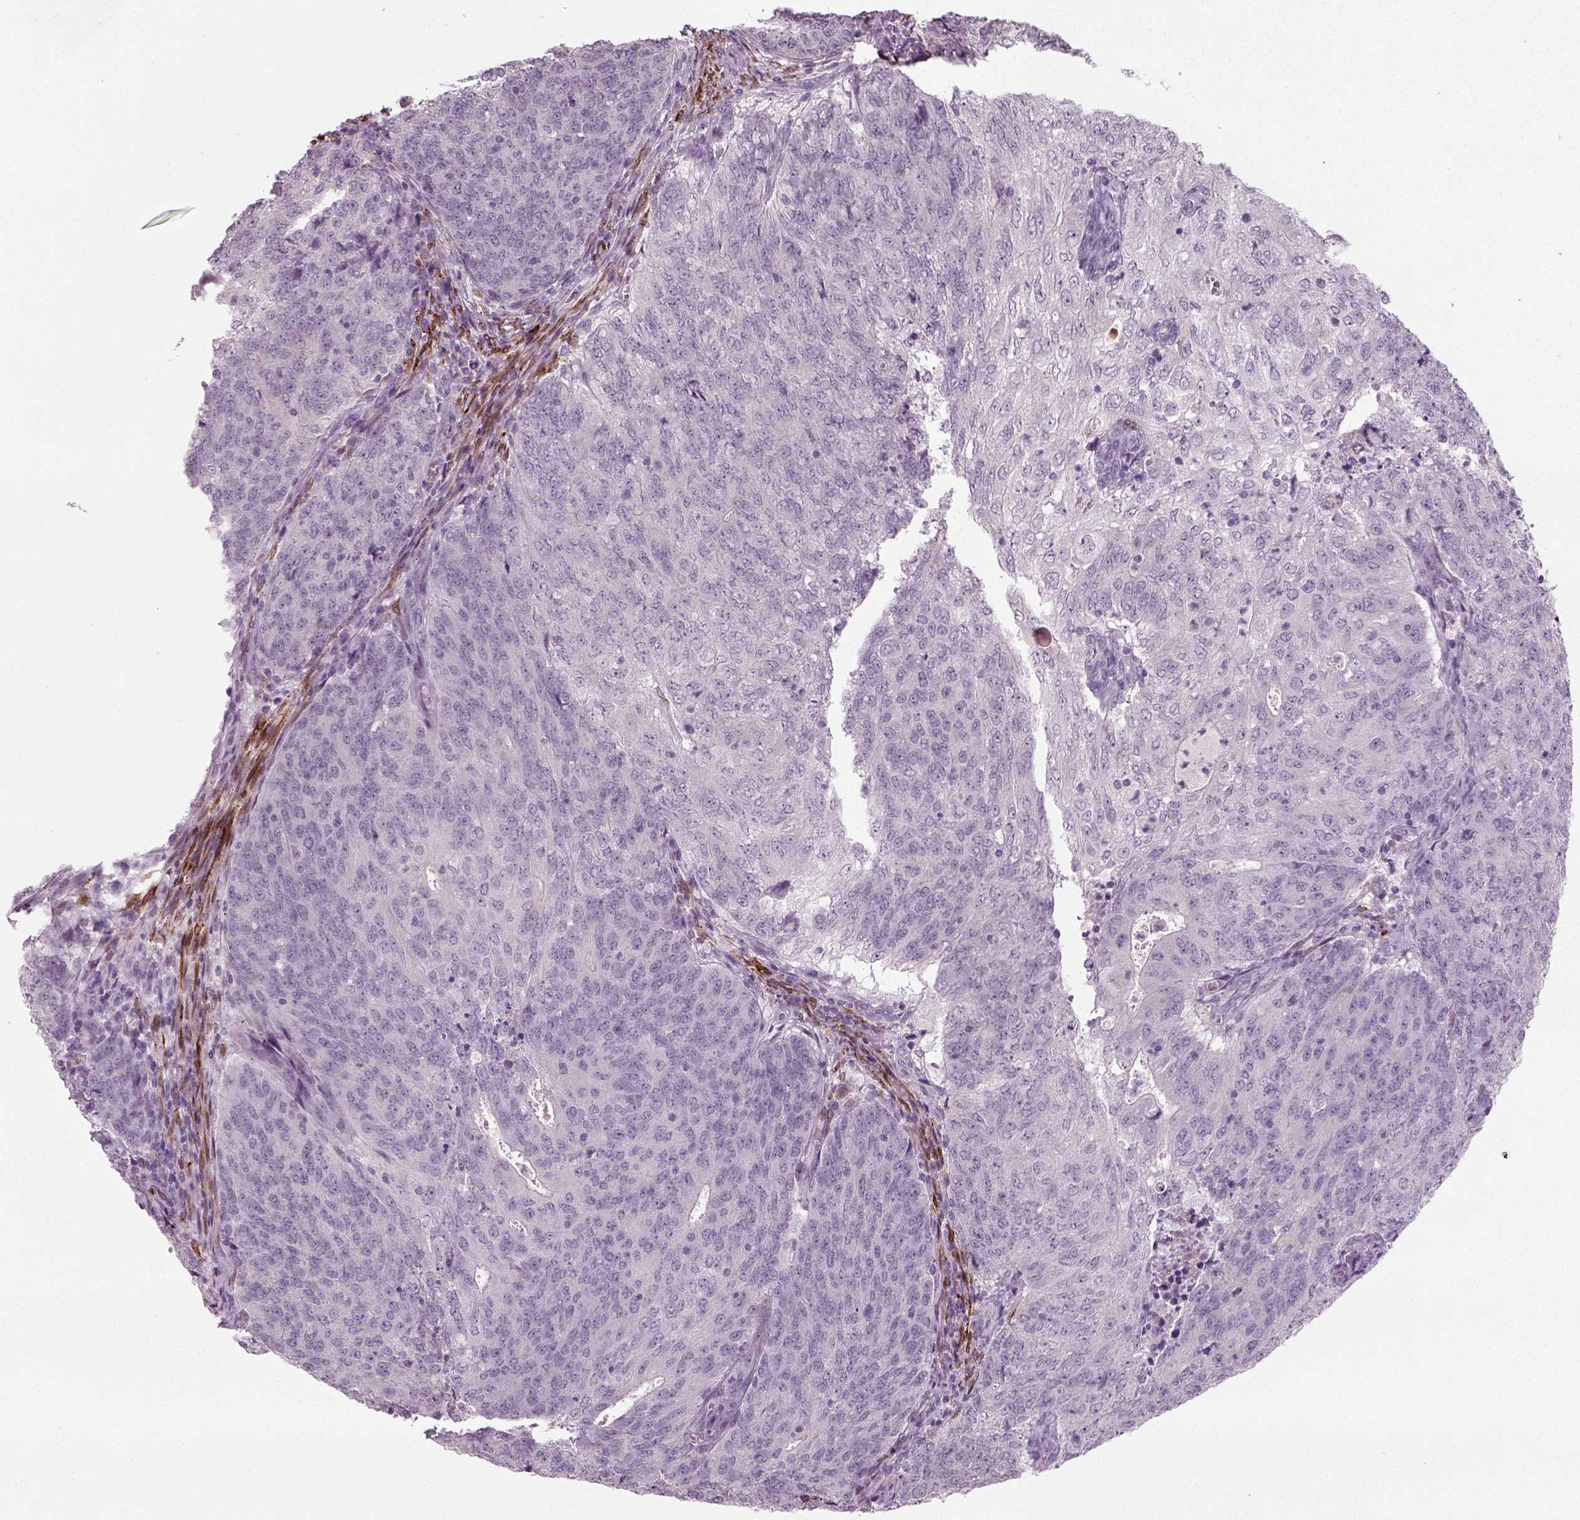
{"staining": {"intensity": "negative", "quantity": "none", "location": "none"}, "tissue": "endometrial cancer", "cell_type": "Tumor cells", "image_type": "cancer", "snomed": [{"axis": "morphology", "description": "Adenocarcinoma, NOS"}, {"axis": "topography", "description": "Endometrium"}], "caption": "An immunohistochemistry histopathology image of endometrial cancer is shown. There is no staining in tumor cells of endometrial cancer. The staining was performed using DAB (3,3'-diaminobenzidine) to visualize the protein expression in brown, while the nuclei were stained in blue with hematoxylin (Magnification: 20x).", "gene": "SYNGAP1", "patient": {"sex": "female", "age": 82}}